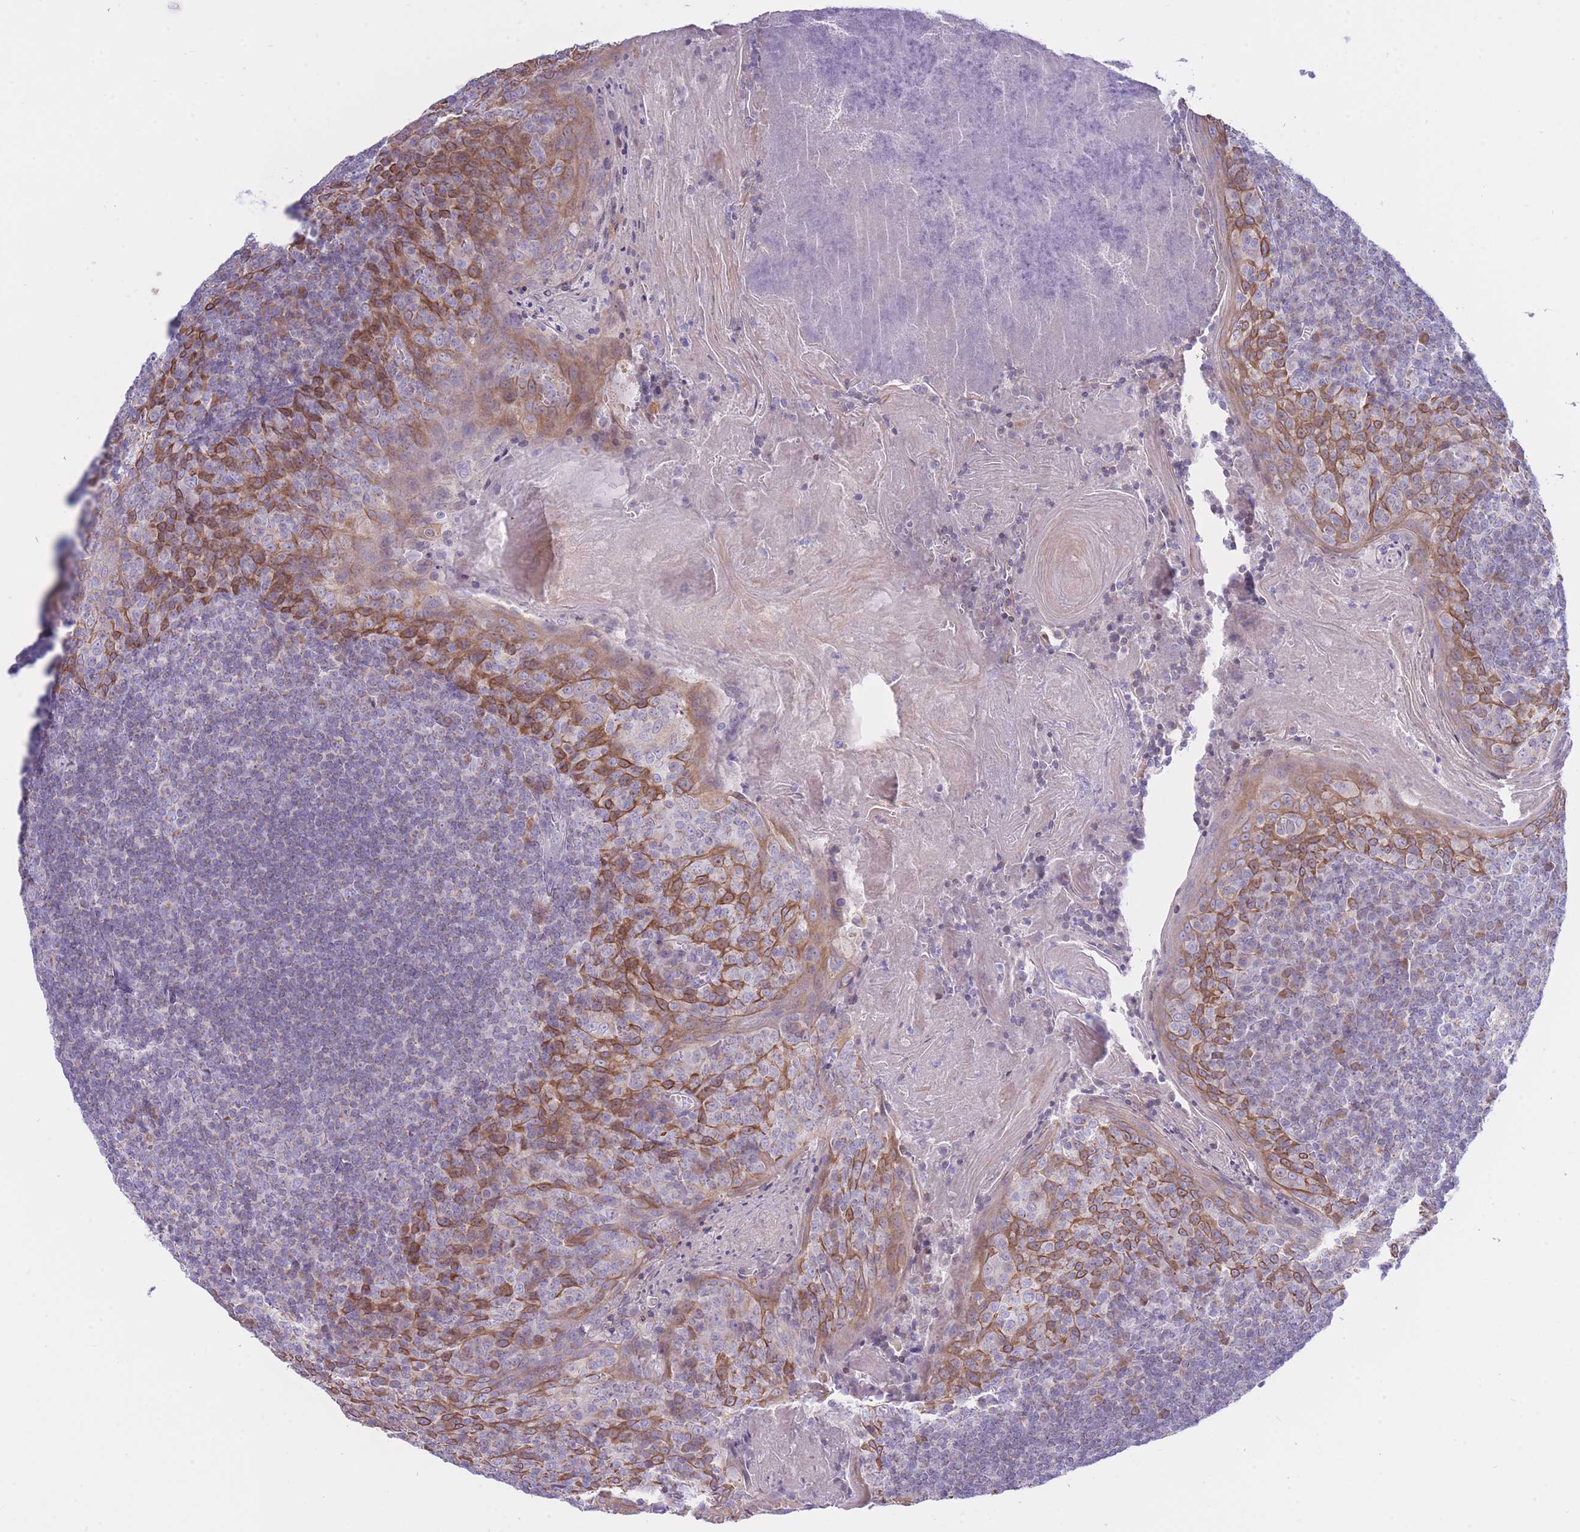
{"staining": {"intensity": "weak", "quantity": "<25%", "location": "cytoplasmic/membranous"}, "tissue": "tonsil", "cell_type": "Germinal center cells", "image_type": "normal", "snomed": [{"axis": "morphology", "description": "Normal tissue, NOS"}, {"axis": "topography", "description": "Tonsil"}], "caption": "Protein analysis of normal tonsil demonstrates no significant staining in germinal center cells. (DAB (3,3'-diaminobenzidine) immunohistochemistry with hematoxylin counter stain).", "gene": "NANP", "patient": {"sex": "male", "age": 27}}